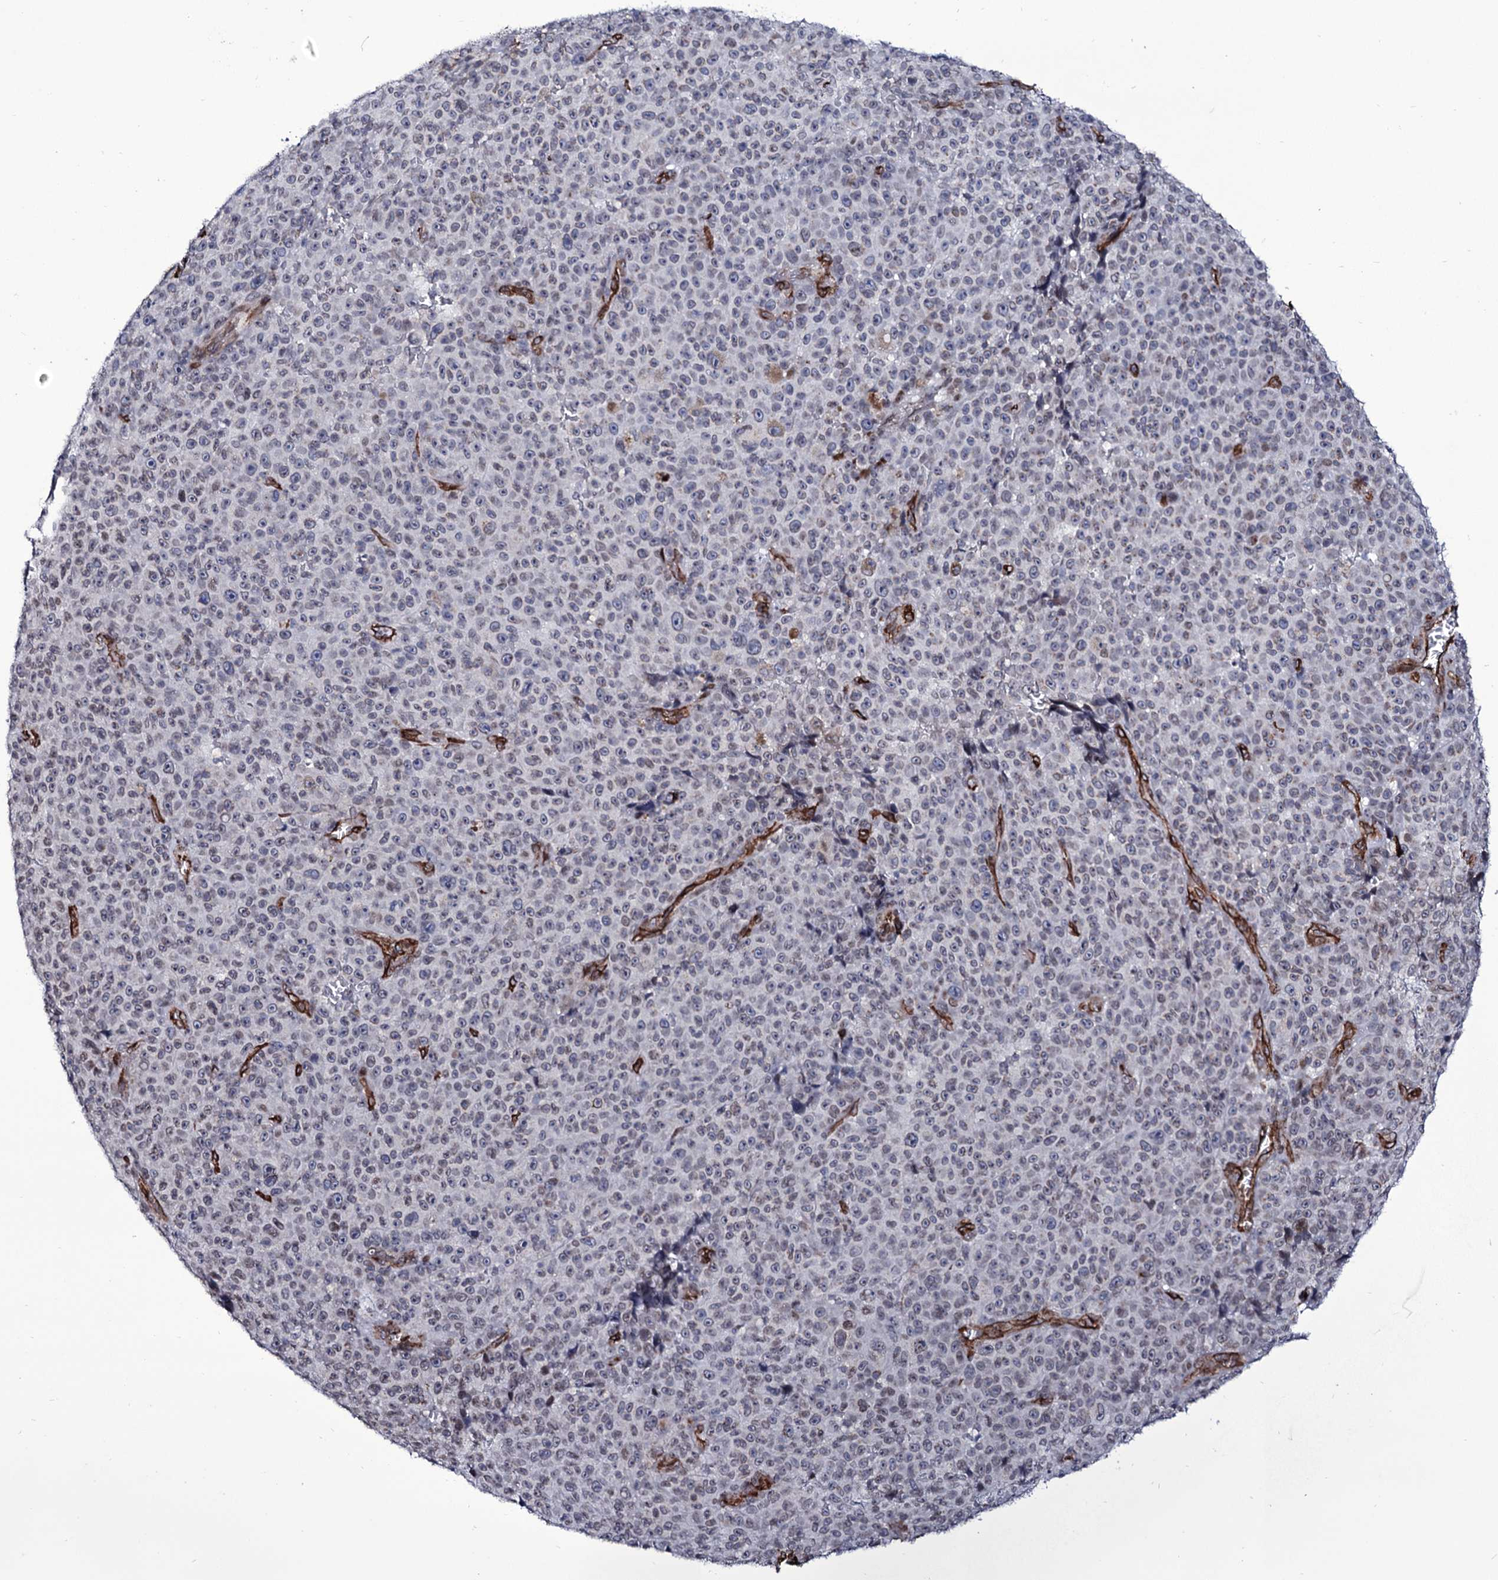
{"staining": {"intensity": "negative", "quantity": "none", "location": "none"}, "tissue": "melanoma", "cell_type": "Tumor cells", "image_type": "cancer", "snomed": [{"axis": "morphology", "description": "Malignant melanoma, NOS"}, {"axis": "topography", "description": "Skin"}], "caption": "Immunohistochemical staining of melanoma displays no significant expression in tumor cells. The staining was performed using DAB to visualize the protein expression in brown, while the nuclei were stained in blue with hematoxylin (Magnification: 20x).", "gene": "ZC3H12C", "patient": {"sex": "female", "age": 82}}